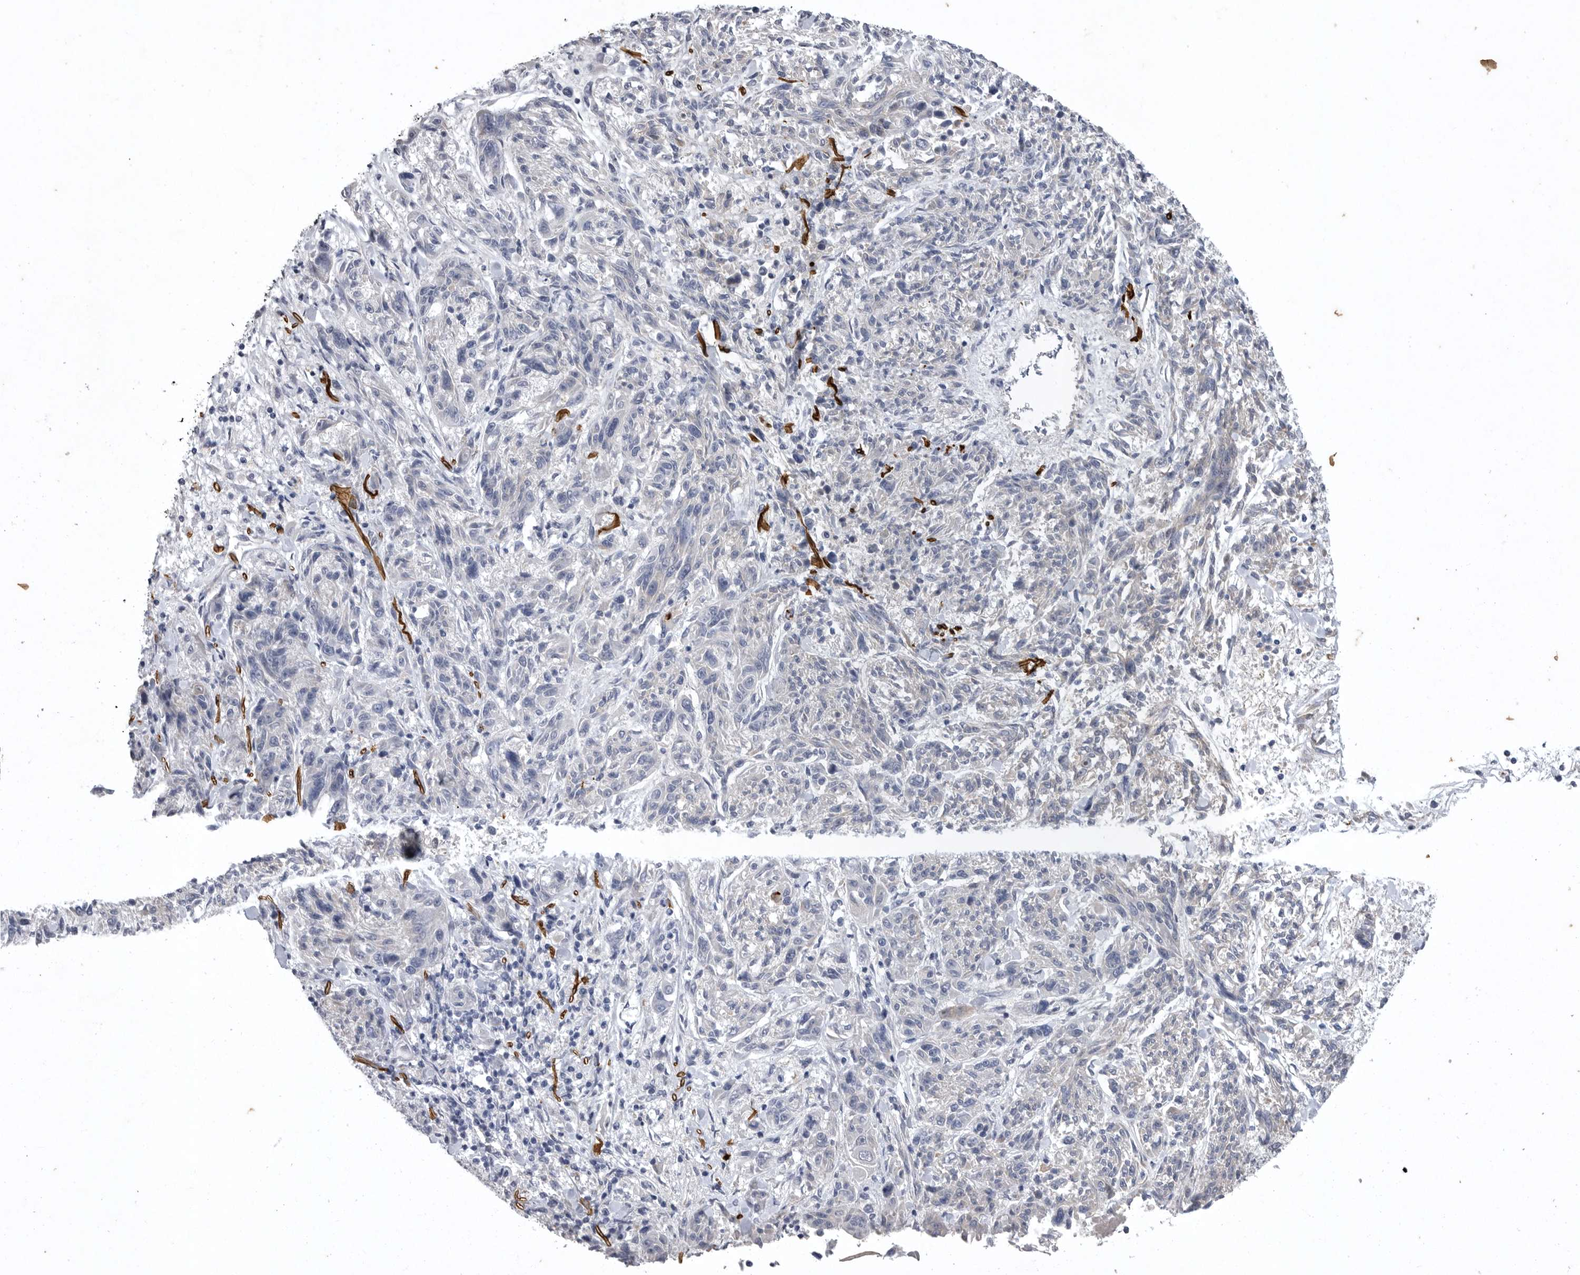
{"staining": {"intensity": "negative", "quantity": "none", "location": "none"}, "tissue": "melanoma", "cell_type": "Tumor cells", "image_type": "cancer", "snomed": [{"axis": "morphology", "description": "Malignant melanoma, NOS"}, {"axis": "topography", "description": "Skin"}], "caption": "An immunohistochemistry (IHC) photomicrograph of malignant melanoma is shown. There is no staining in tumor cells of malignant melanoma. (Stains: DAB (3,3'-diaminobenzidine) immunohistochemistry with hematoxylin counter stain, Microscopy: brightfield microscopy at high magnification).", "gene": "CRP", "patient": {"sex": "male", "age": 53}}